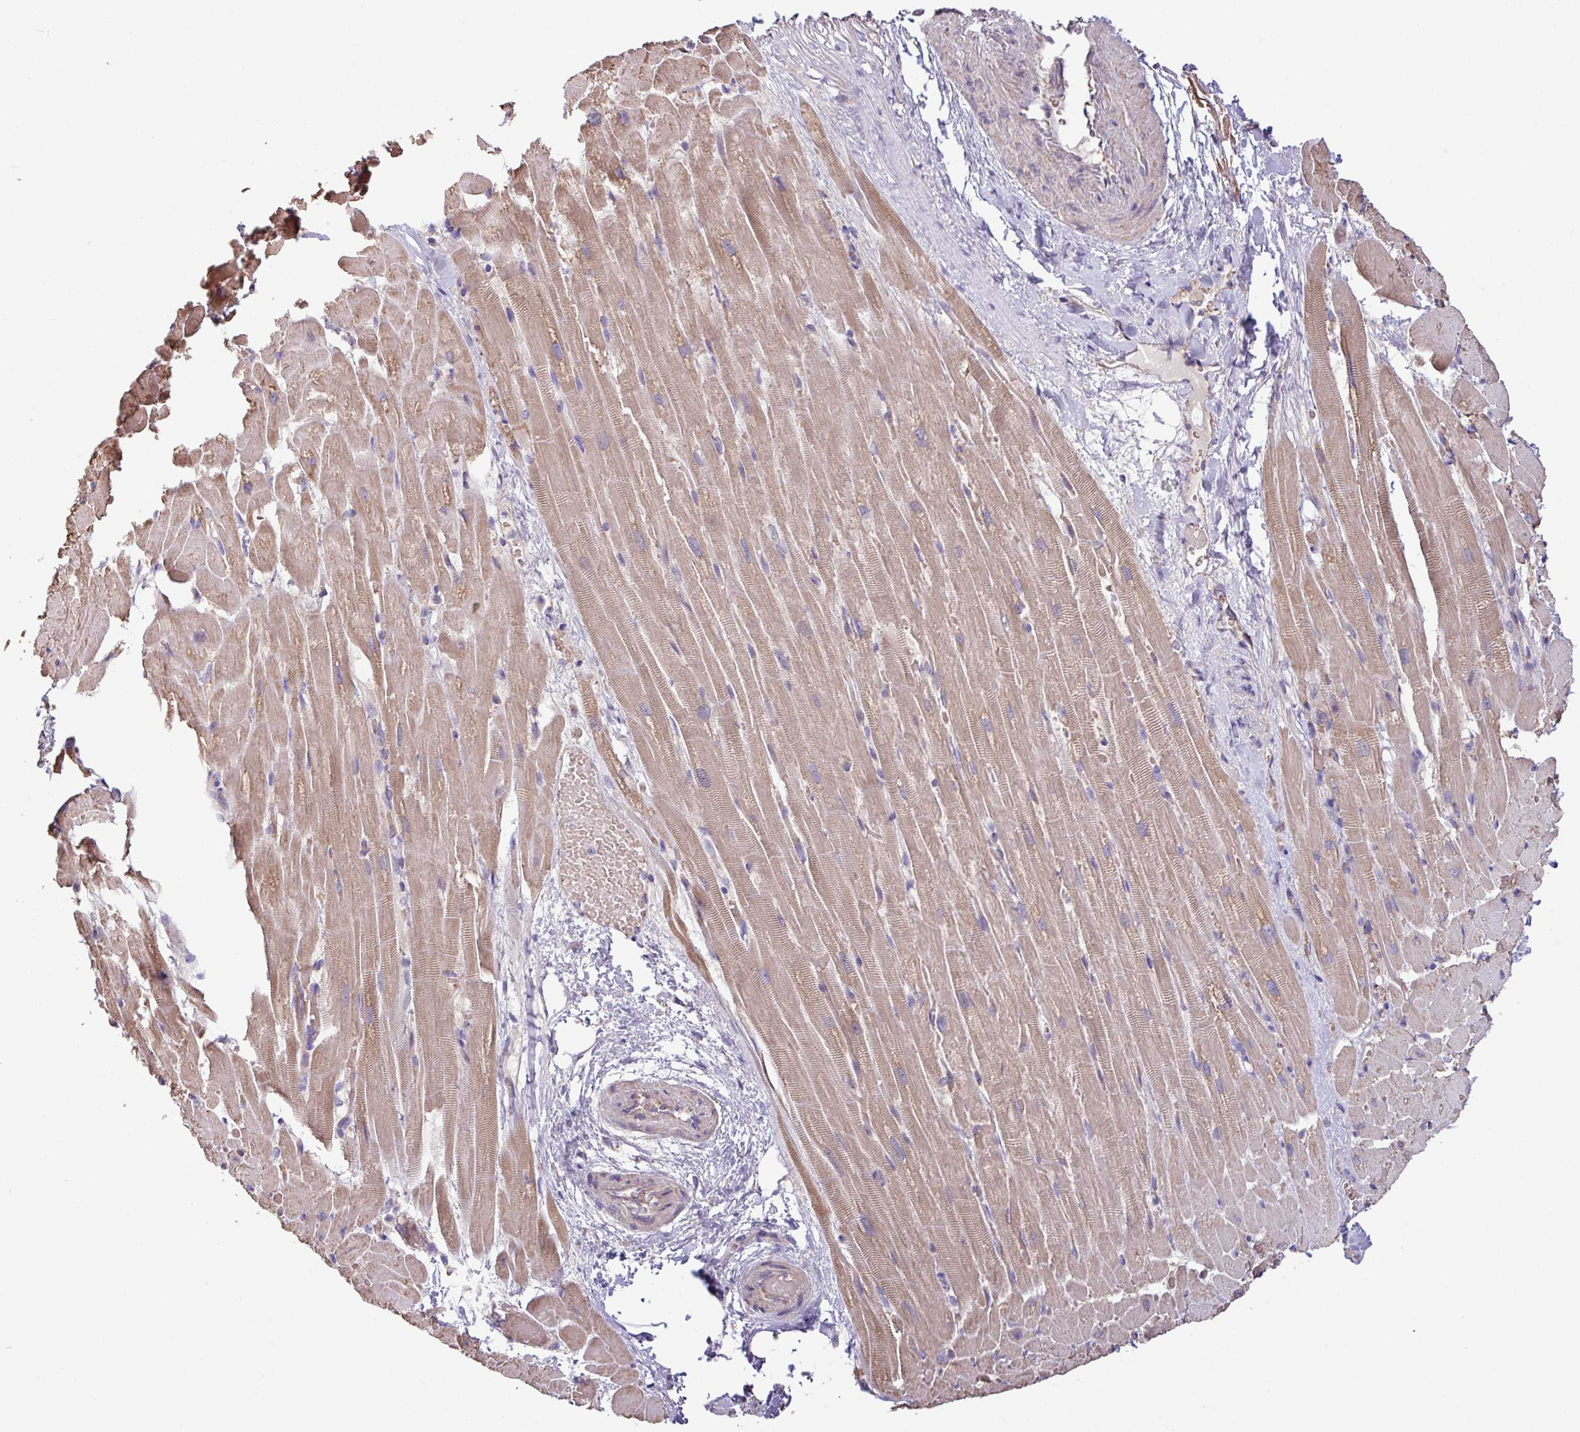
{"staining": {"intensity": "moderate", "quantity": ">75%", "location": "cytoplasmic/membranous"}, "tissue": "heart muscle", "cell_type": "Cardiomyocytes", "image_type": "normal", "snomed": [{"axis": "morphology", "description": "Normal tissue, NOS"}, {"axis": "topography", "description": "Heart"}], "caption": "Brown immunohistochemical staining in normal human heart muscle displays moderate cytoplasmic/membranous expression in about >75% of cardiomyocytes.", "gene": "PPM1J", "patient": {"sex": "male", "age": 37}}